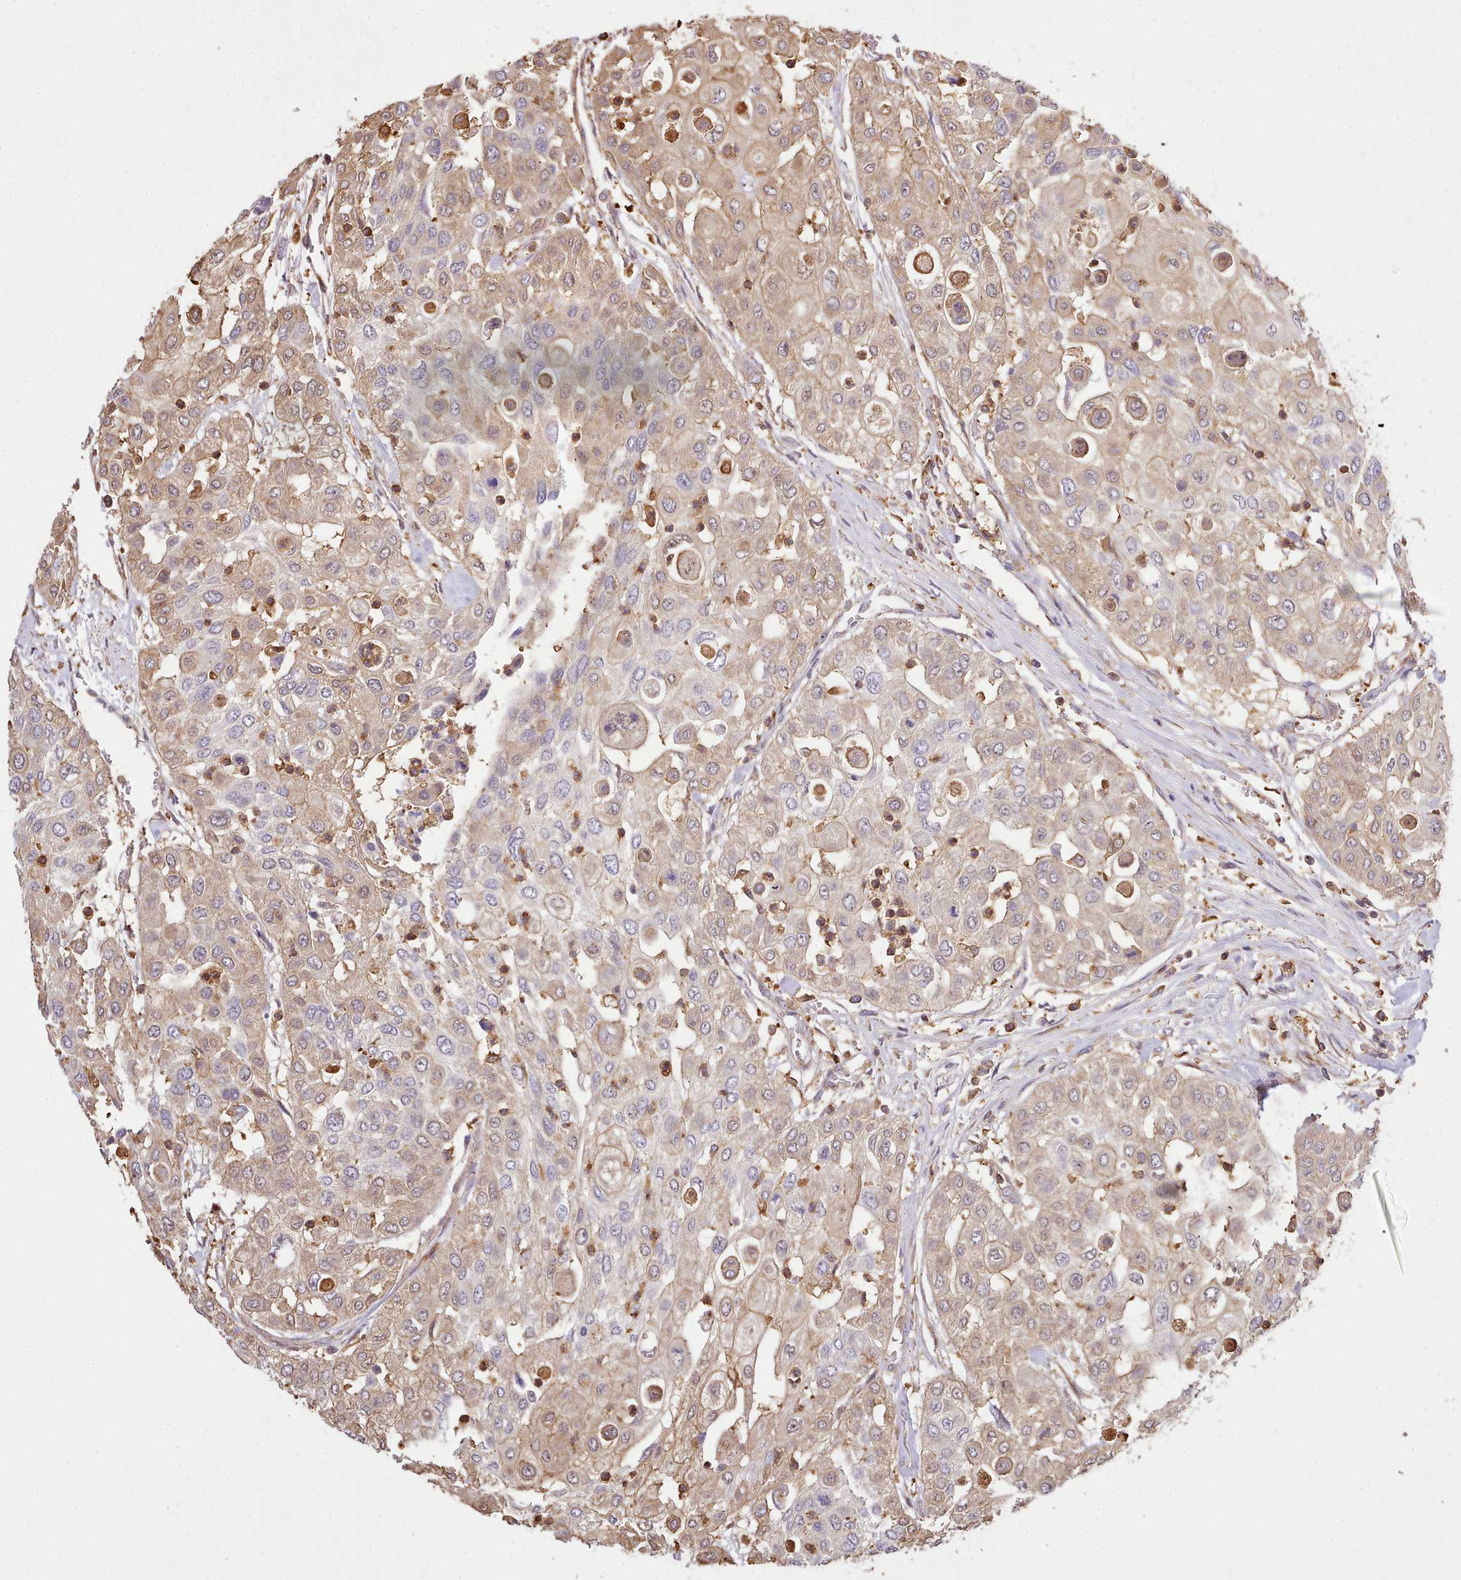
{"staining": {"intensity": "weak", "quantity": ">75%", "location": "cytoplasmic/membranous"}, "tissue": "urothelial cancer", "cell_type": "Tumor cells", "image_type": "cancer", "snomed": [{"axis": "morphology", "description": "Urothelial carcinoma, High grade"}, {"axis": "topography", "description": "Urinary bladder"}], "caption": "High-grade urothelial carcinoma was stained to show a protein in brown. There is low levels of weak cytoplasmic/membranous positivity in approximately >75% of tumor cells.", "gene": "CAPZA1", "patient": {"sex": "female", "age": 79}}